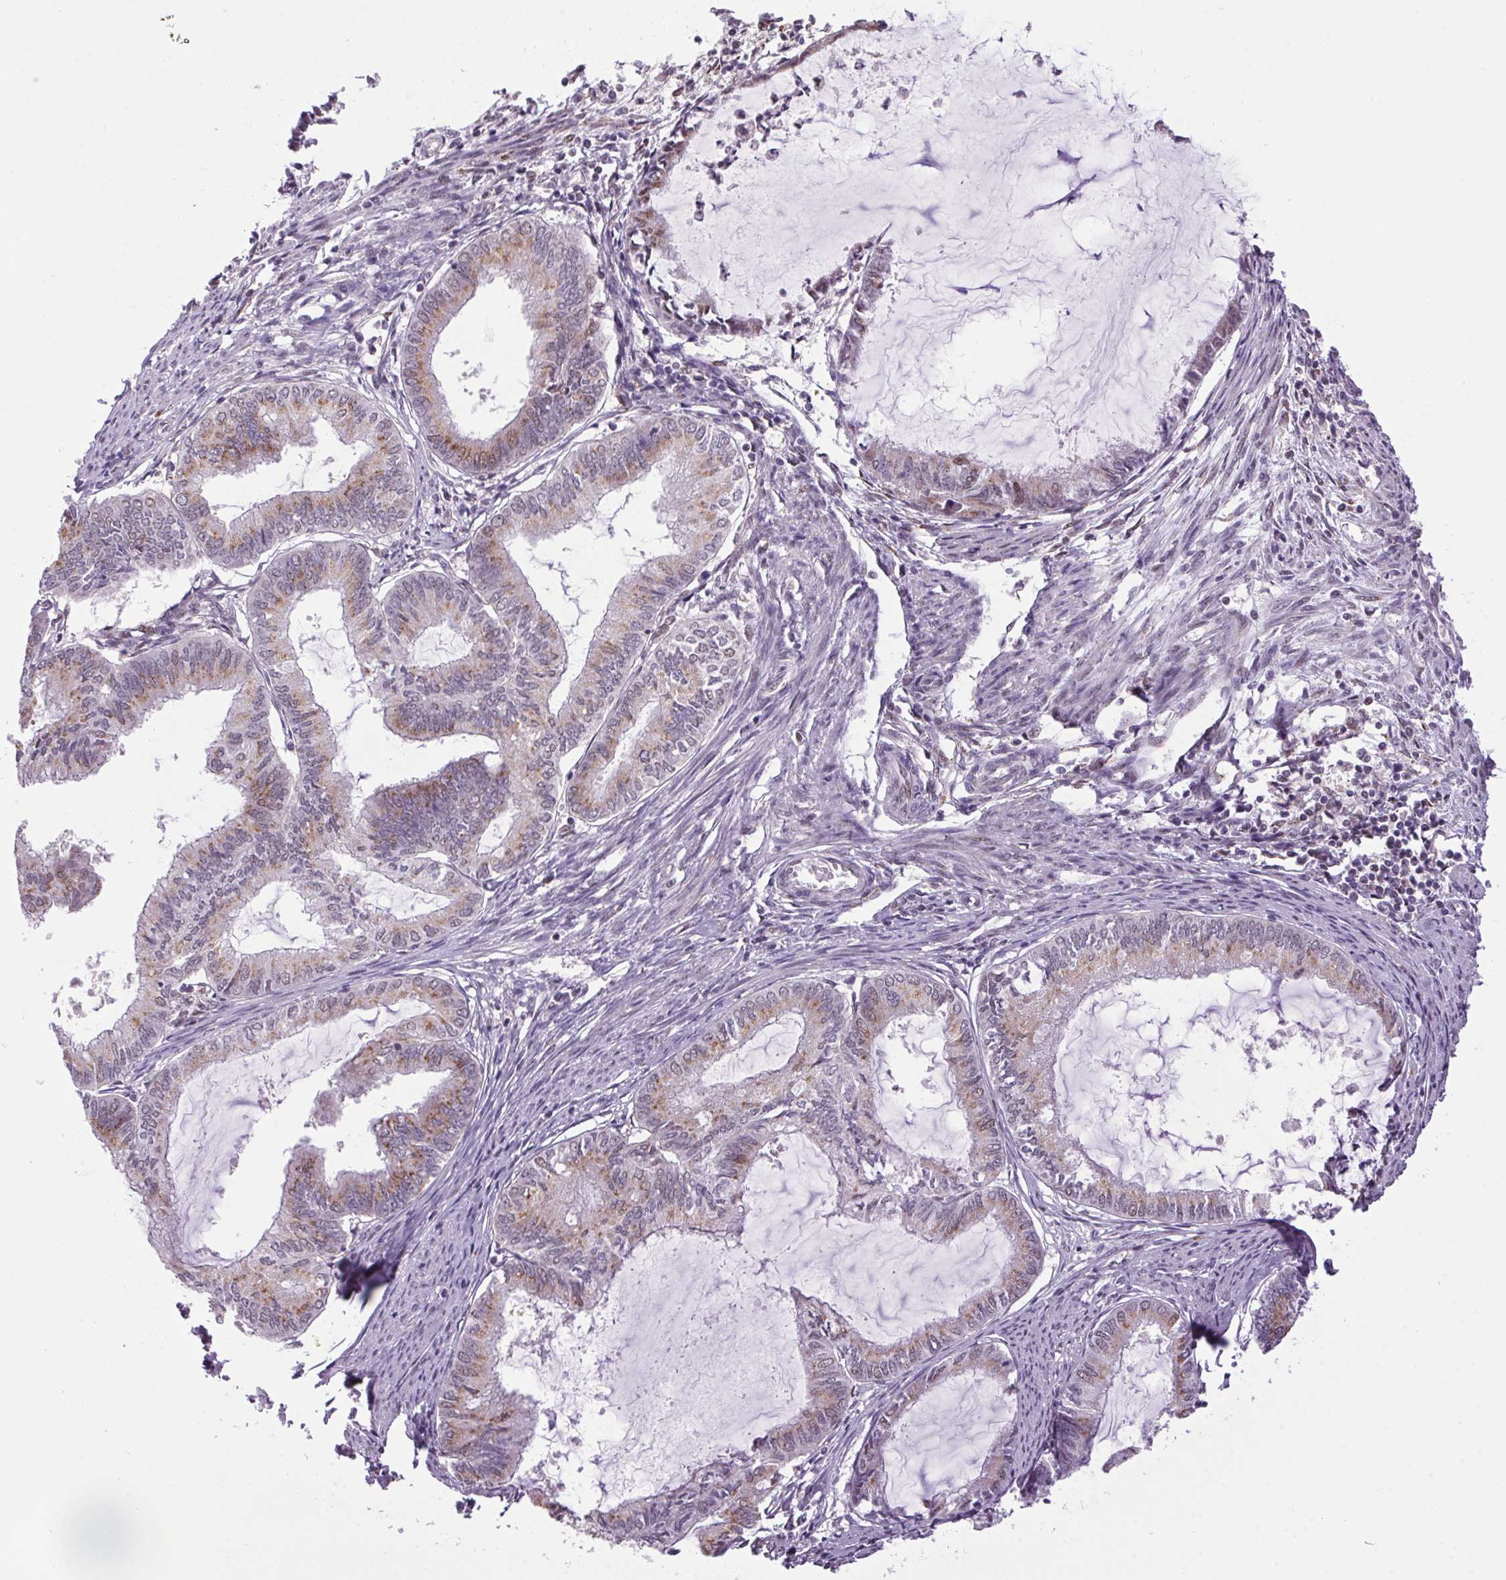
{"staining": {"intensity": "weak", "quantity": ">75%", "location": "cytoplasmic/membranous"}, "tissue": "endometrial cancer", "cell_type": "Tumor cells", "image_type": "cancer", "snomed": [{"axis": "morphology", "description": "Adenocarcinoma, NOS"}, {"axis": "topography", "description": "Endometrium"}], "caption": "Adenocarcinoma (endometrial) stained with DAB immunohistochemistry shows low levels of weak cytoplasmic/membranous staining in about >75% of tumor cells.", "gene": "AKR1E2", "patient": {"sex": "female", "age": 86}}